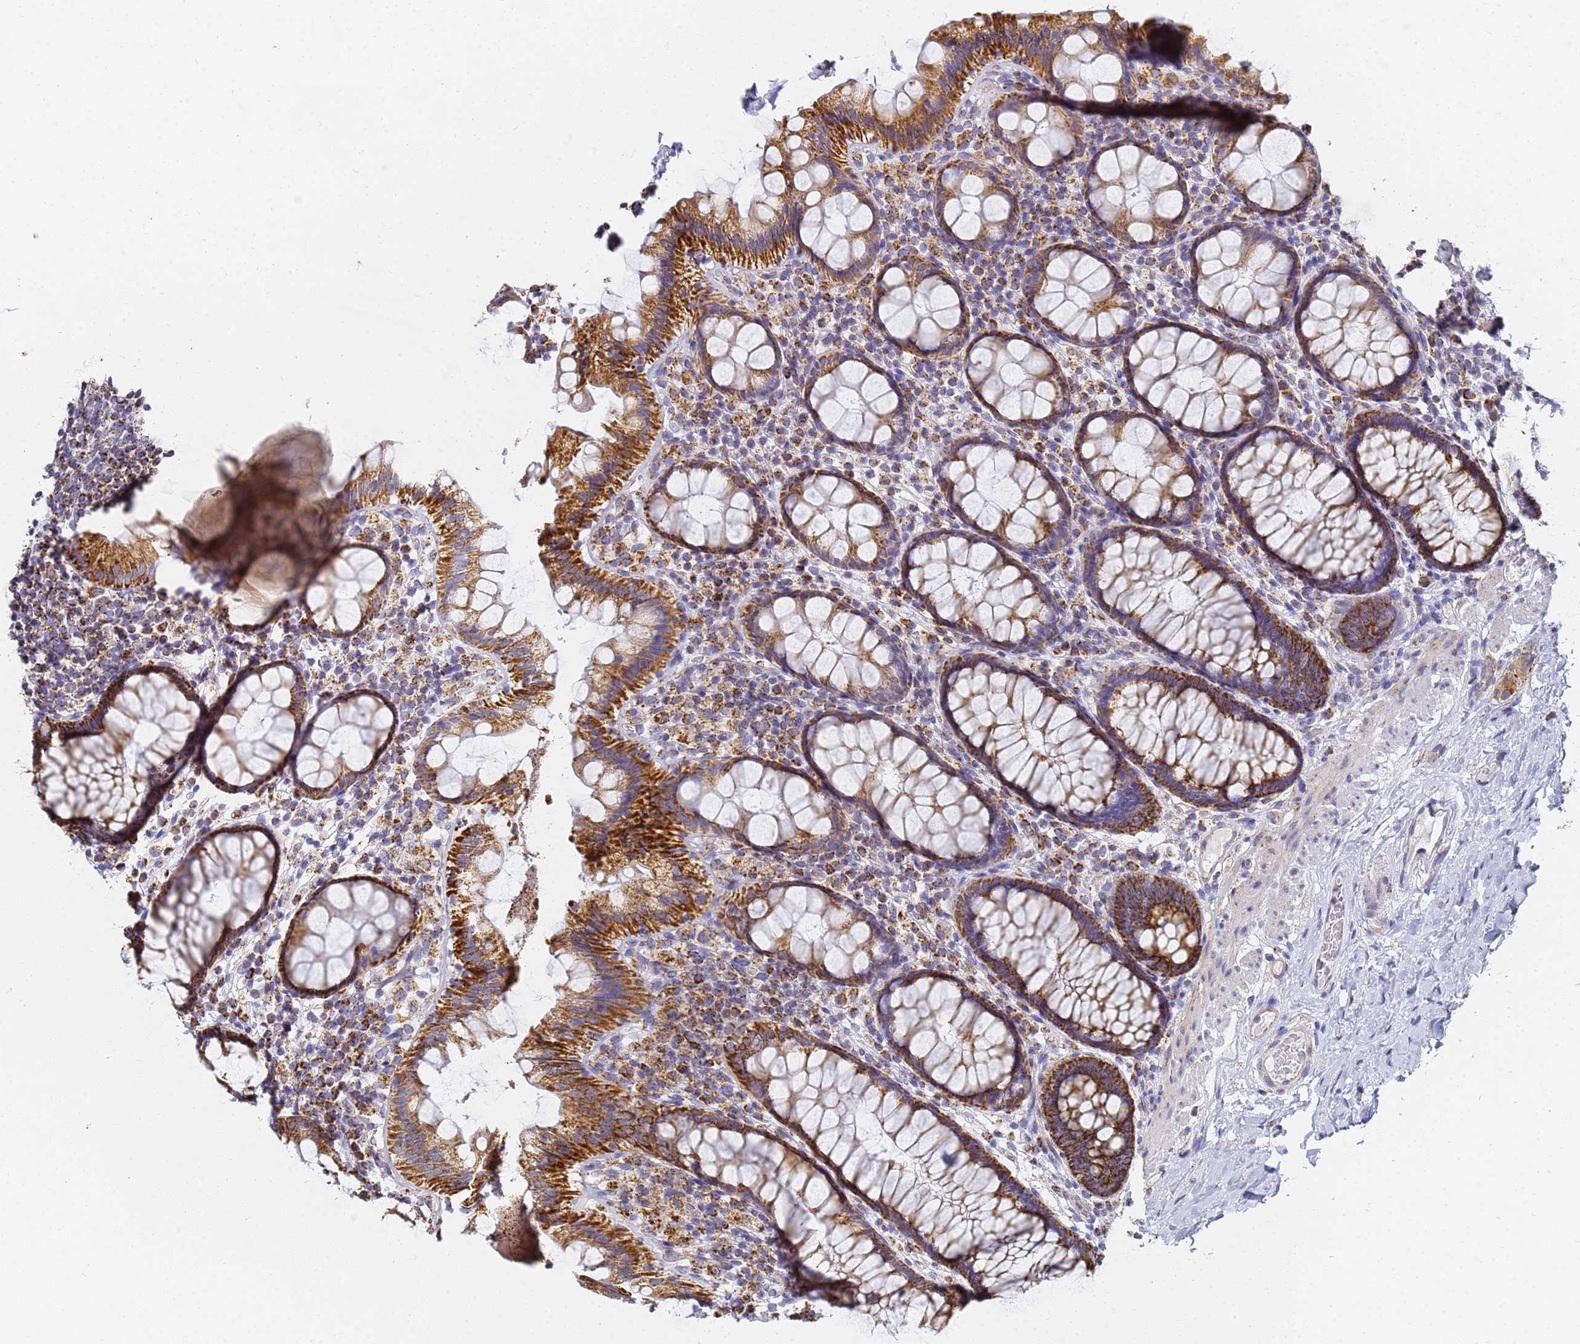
{"staining": {"intensity": "strong", "quantity": ">75%", "location": "cytoplasmic/membranous"}, "tissue": "rectum", "cell_type": "Glandular cells", "image_type": "normal", "snomed": [{"axis": "morphology", "description": "Normal tissue, NOS"}, {"axis": "topography", "description": "Rectum"}], "caption": "Glandular cells demonstrate high levels of strong cytoplasmic/membranous positivity in about >75% of cells in benign rectum.", "gene": "CNIH4", "patient": {"sex": "male", "age": 83}}